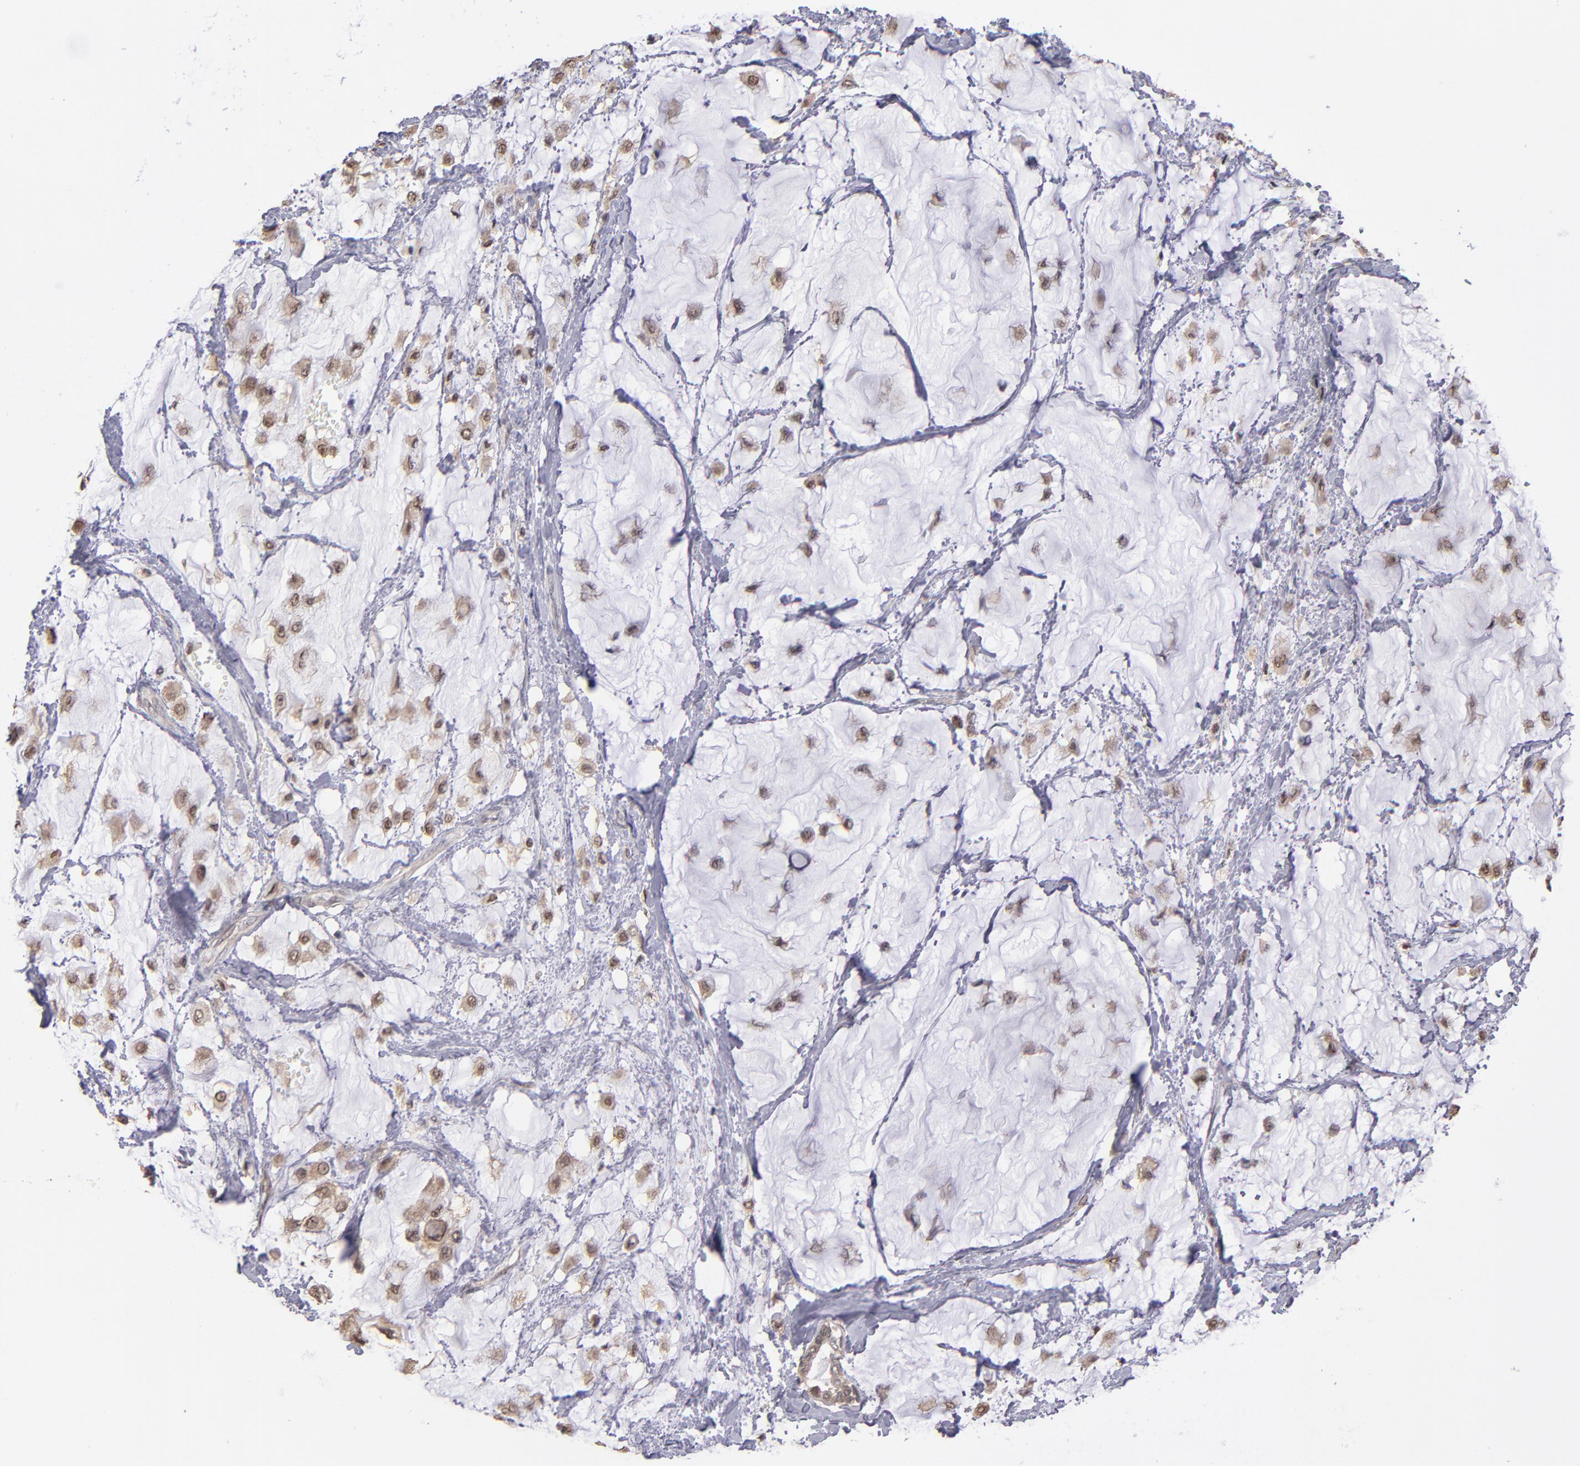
{"staining": {"intensity": "weak", "quantity": "25%-75%", "location": "cytoplasmic/membranous,nuclear"}, "tissue": "breast cancer", "cell_type": "Tumor cells", "image_type": "cancer", "snomed": [{"axis": "morphology", "description": "Lobular carcinoma"}, {"axis": "topography", "description": "Breast"}], "caption": "Tumor cells display low levels of weak cytoplasmic/membranous and nuclear expression in about 25%-75% of cells in human breast lobular carcinoma.", "gene": "PSMD10", "patient": {"sex": "female", "age": 85}}